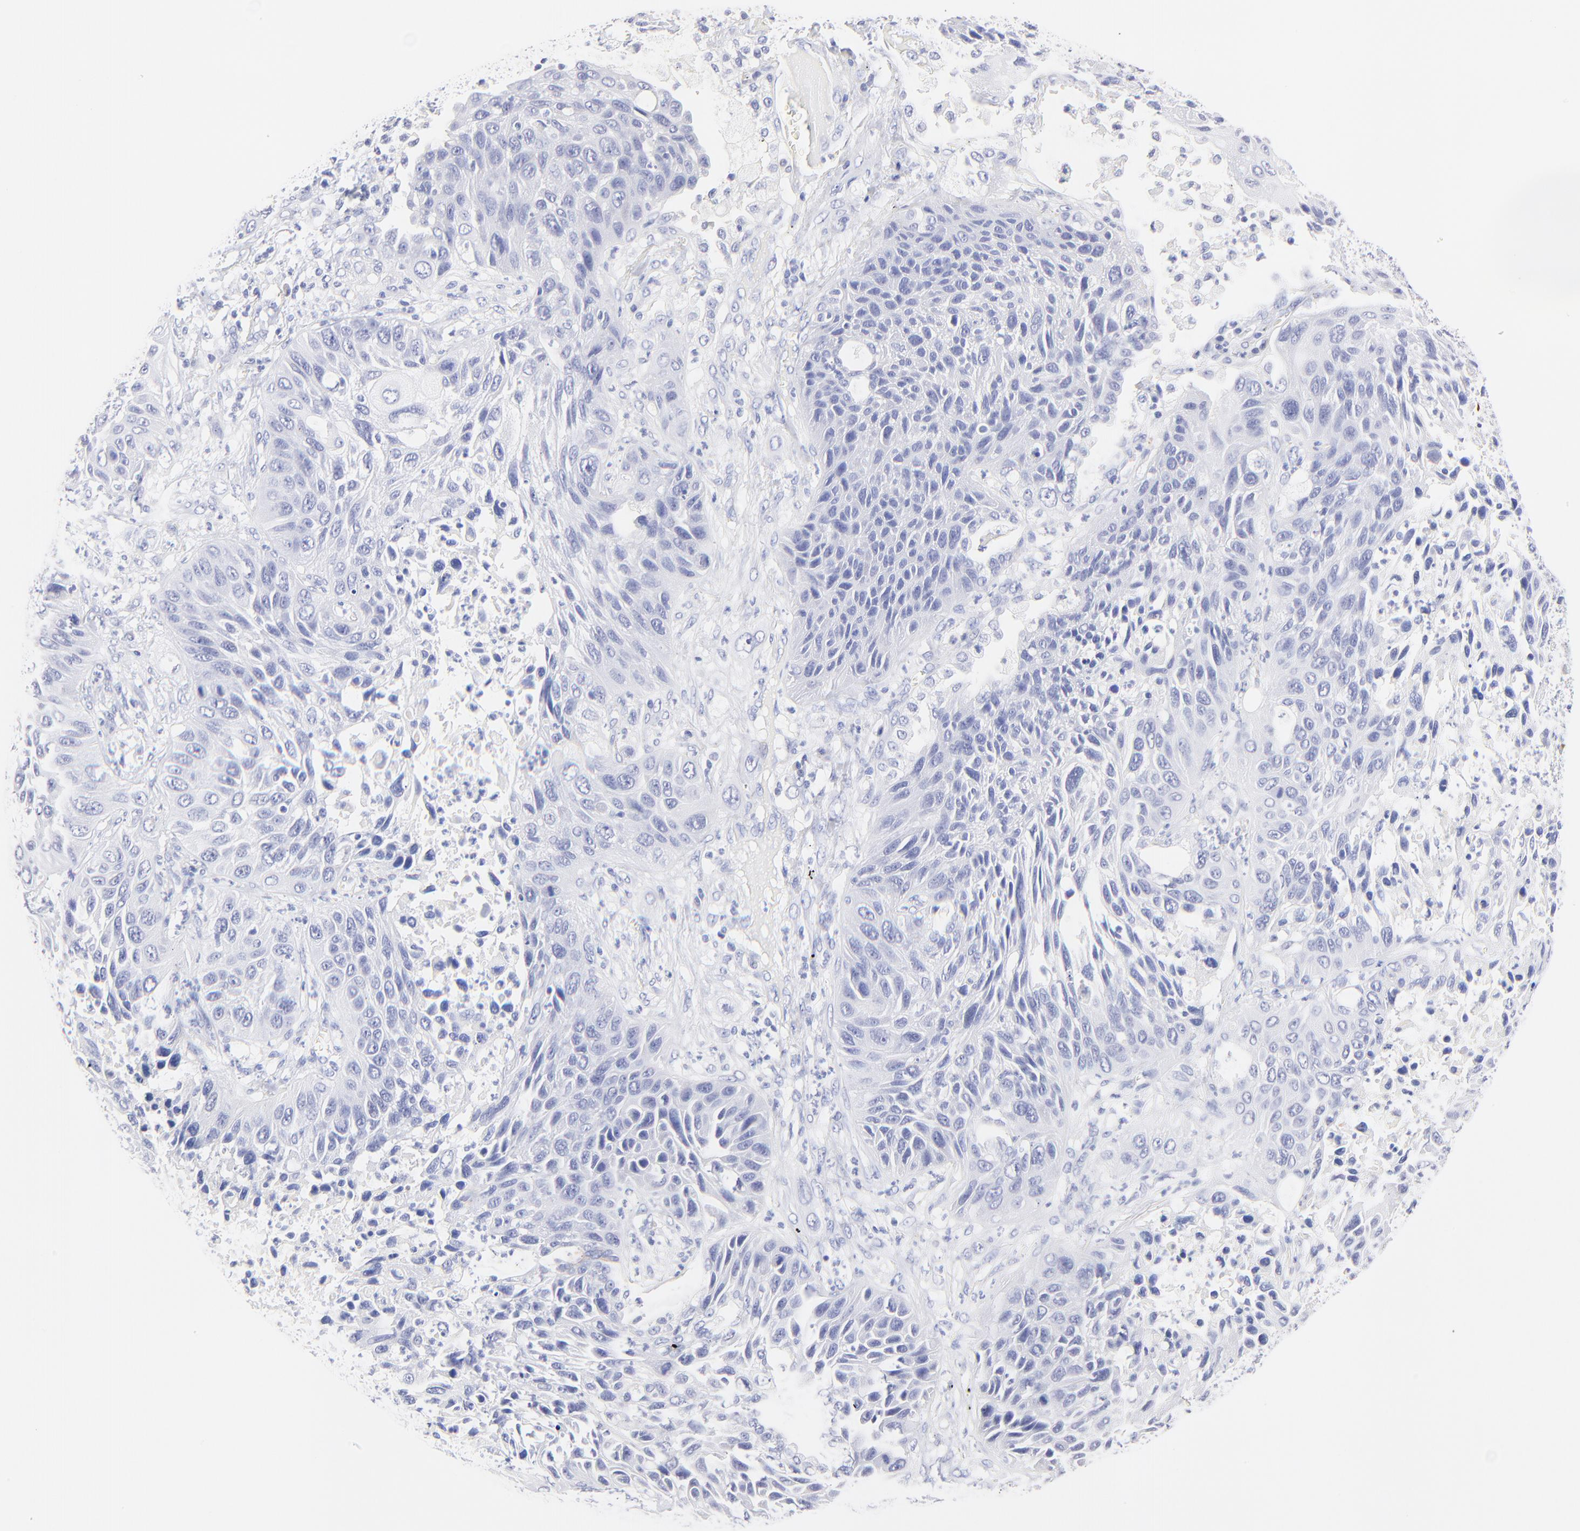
{"staining": {"intensity": "negative", "quantity": "none", "location": "none"}, "tissue": "lung cancer", "cell_type": "Tumor cells", "image_type": "cancer", "snomed": [{"axis": "morphology", "description": "Squamous cell carcinoma, NOS"}, {"axis": "topography", "description": "Lung"}], "caption": "The histopathology image shows no significant positivity in tumor cells of lung cancer (squamous cell carcinoma).", "gene": "RAB3A", "patient": {"sex": "female", "age": 76}}